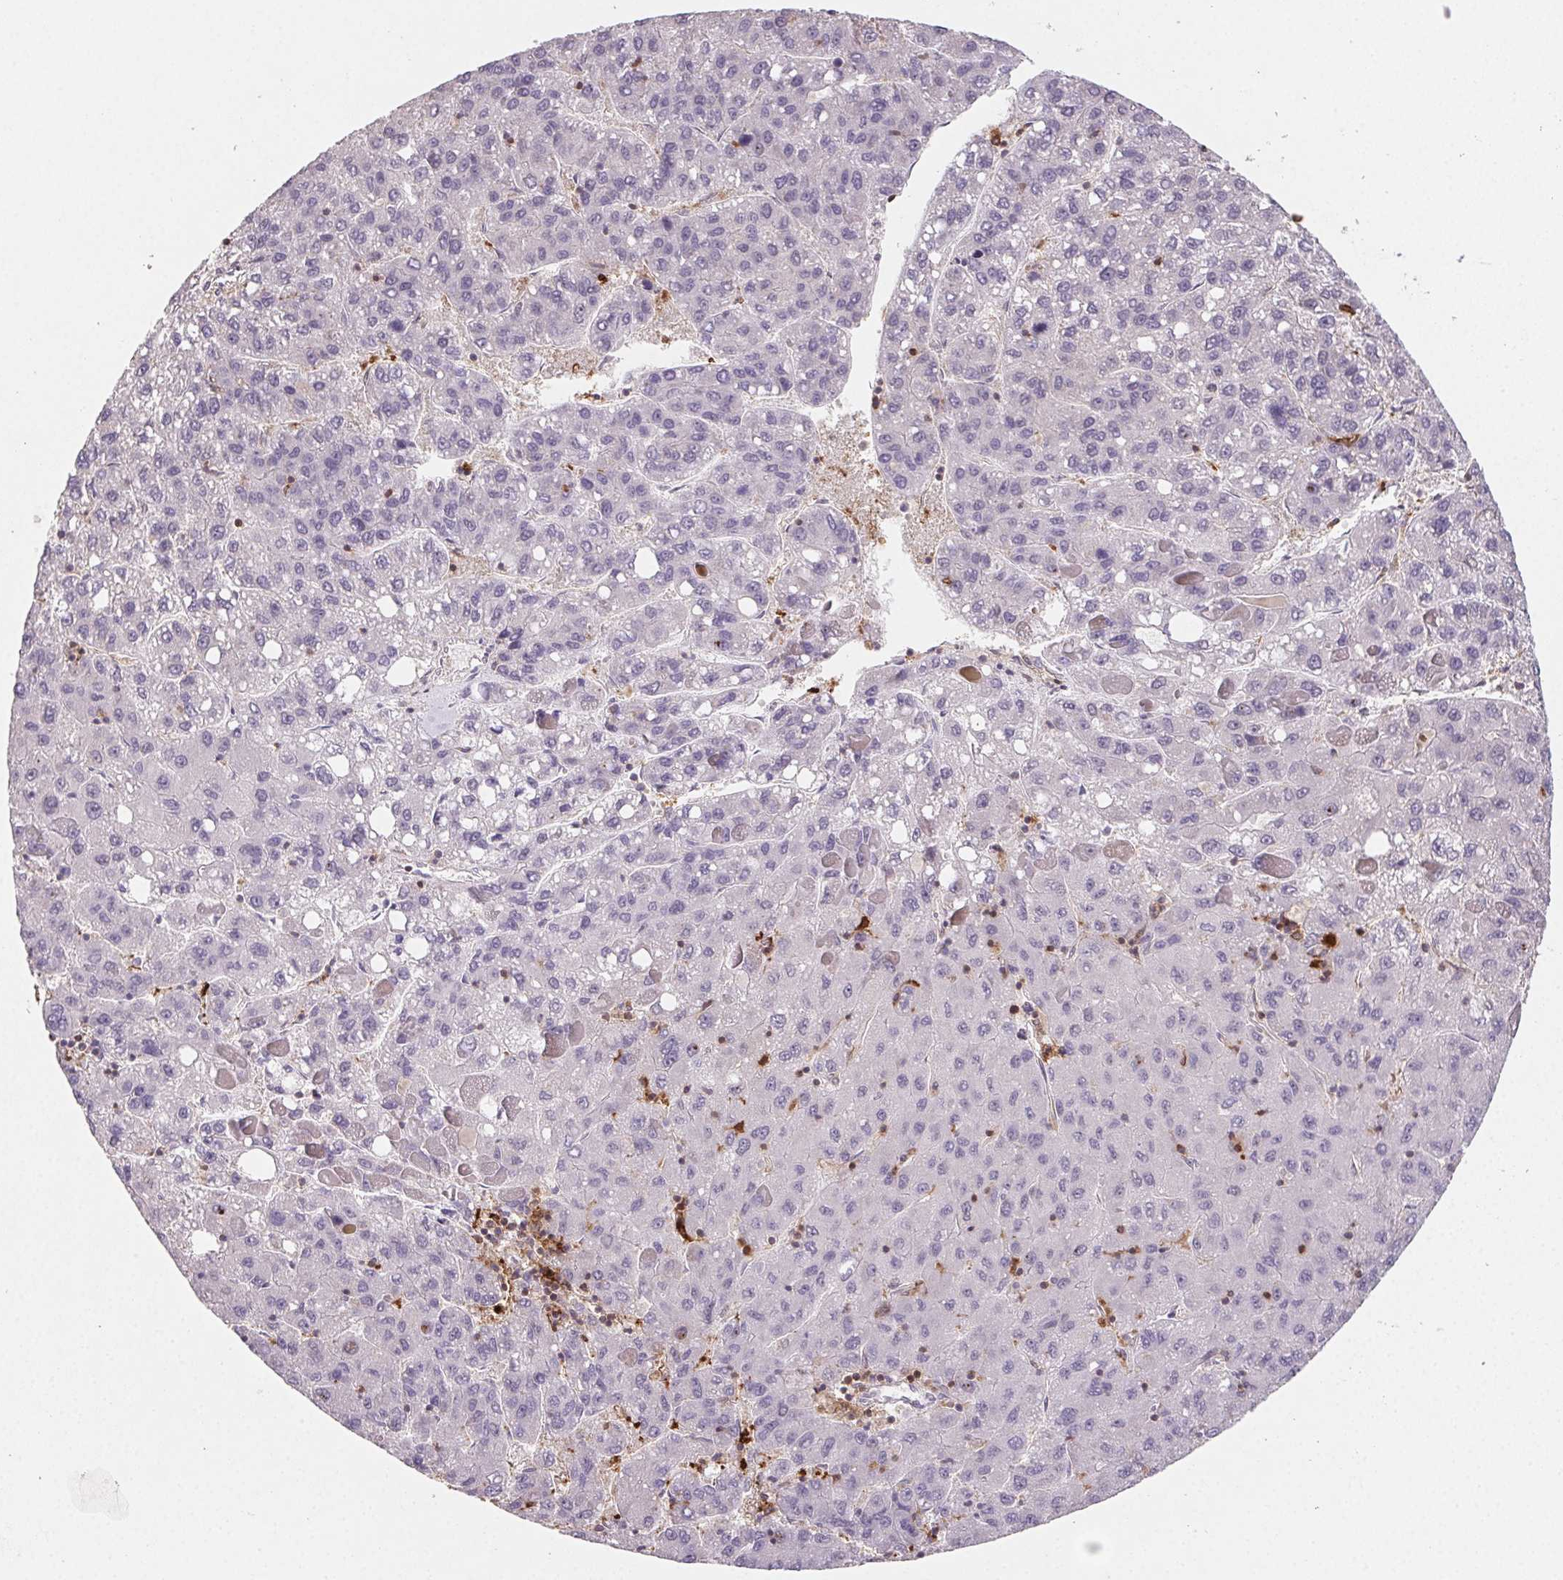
{"staining": {"intensity": "negative", "quantity": "none", "location": "none"}, "tissue": "liver cancer", "cell_type": "Tumor cells", "image_type": "cancer", "snomed": [{"axis": "morphology", "description": "Carcinoma, Hepatocellular, NOS"}, {"axis": "topography", "description": "Liver"}], "caption": "An IHC micrograph of liver cancer (hepatocellular carcinoma) is shown. There is no staining in tumor cells of liver cancer (hepatocellular carcinoma). The staining was performed using DAB to visualize the protein expression in brown, while the nuclei were stained in blue with hematoxylin (Magnification: 20x).", "gene": "GBP1", "patient": {"sex": "female", "age": 82}}